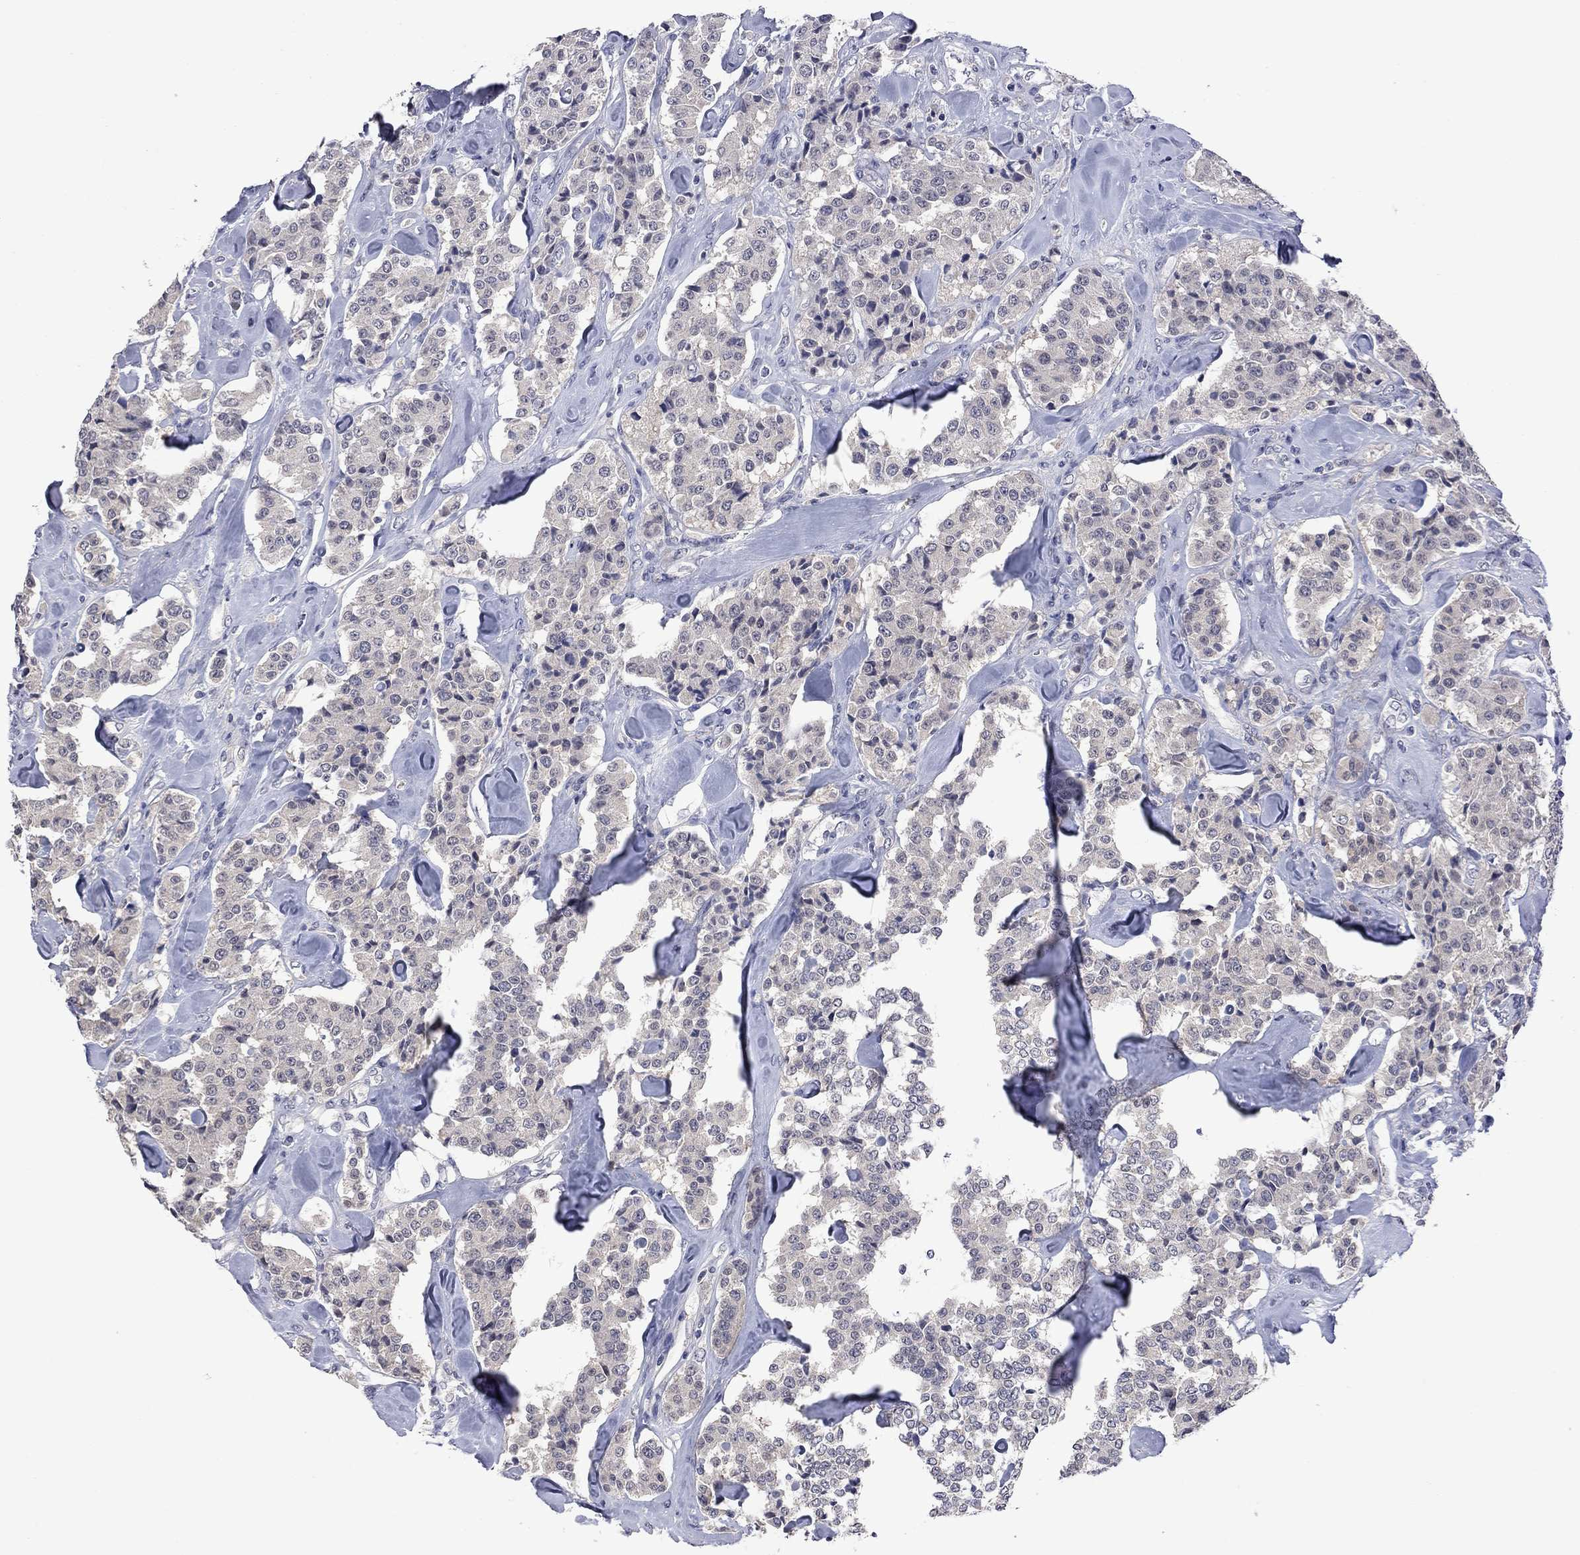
{"staining": {"intensity": "negative", "quantity": "none", "location": "none"}, "tissue": "carcinoid", "cell_type": "Tumor cells", "image_type": "cancer", "snomed": [{"axis": "morphology", "description": "Carcinoid, malignant, NOS"}, {"axis": "topography", "description": "Pancreas"}], "caption": "Carcinoid (malignant) was stained to show a protein in brown. There is no significant positivity in tumor cells. (Stains: DAB (3,3'-diaminobenzidine) immunohistochemistry (IHC) with hematoxylin counter stain, Microscopy: brightfield microscopy at high magnification).", "gene": "FABP12", "patient": {"sex": "male", "age": 41}}